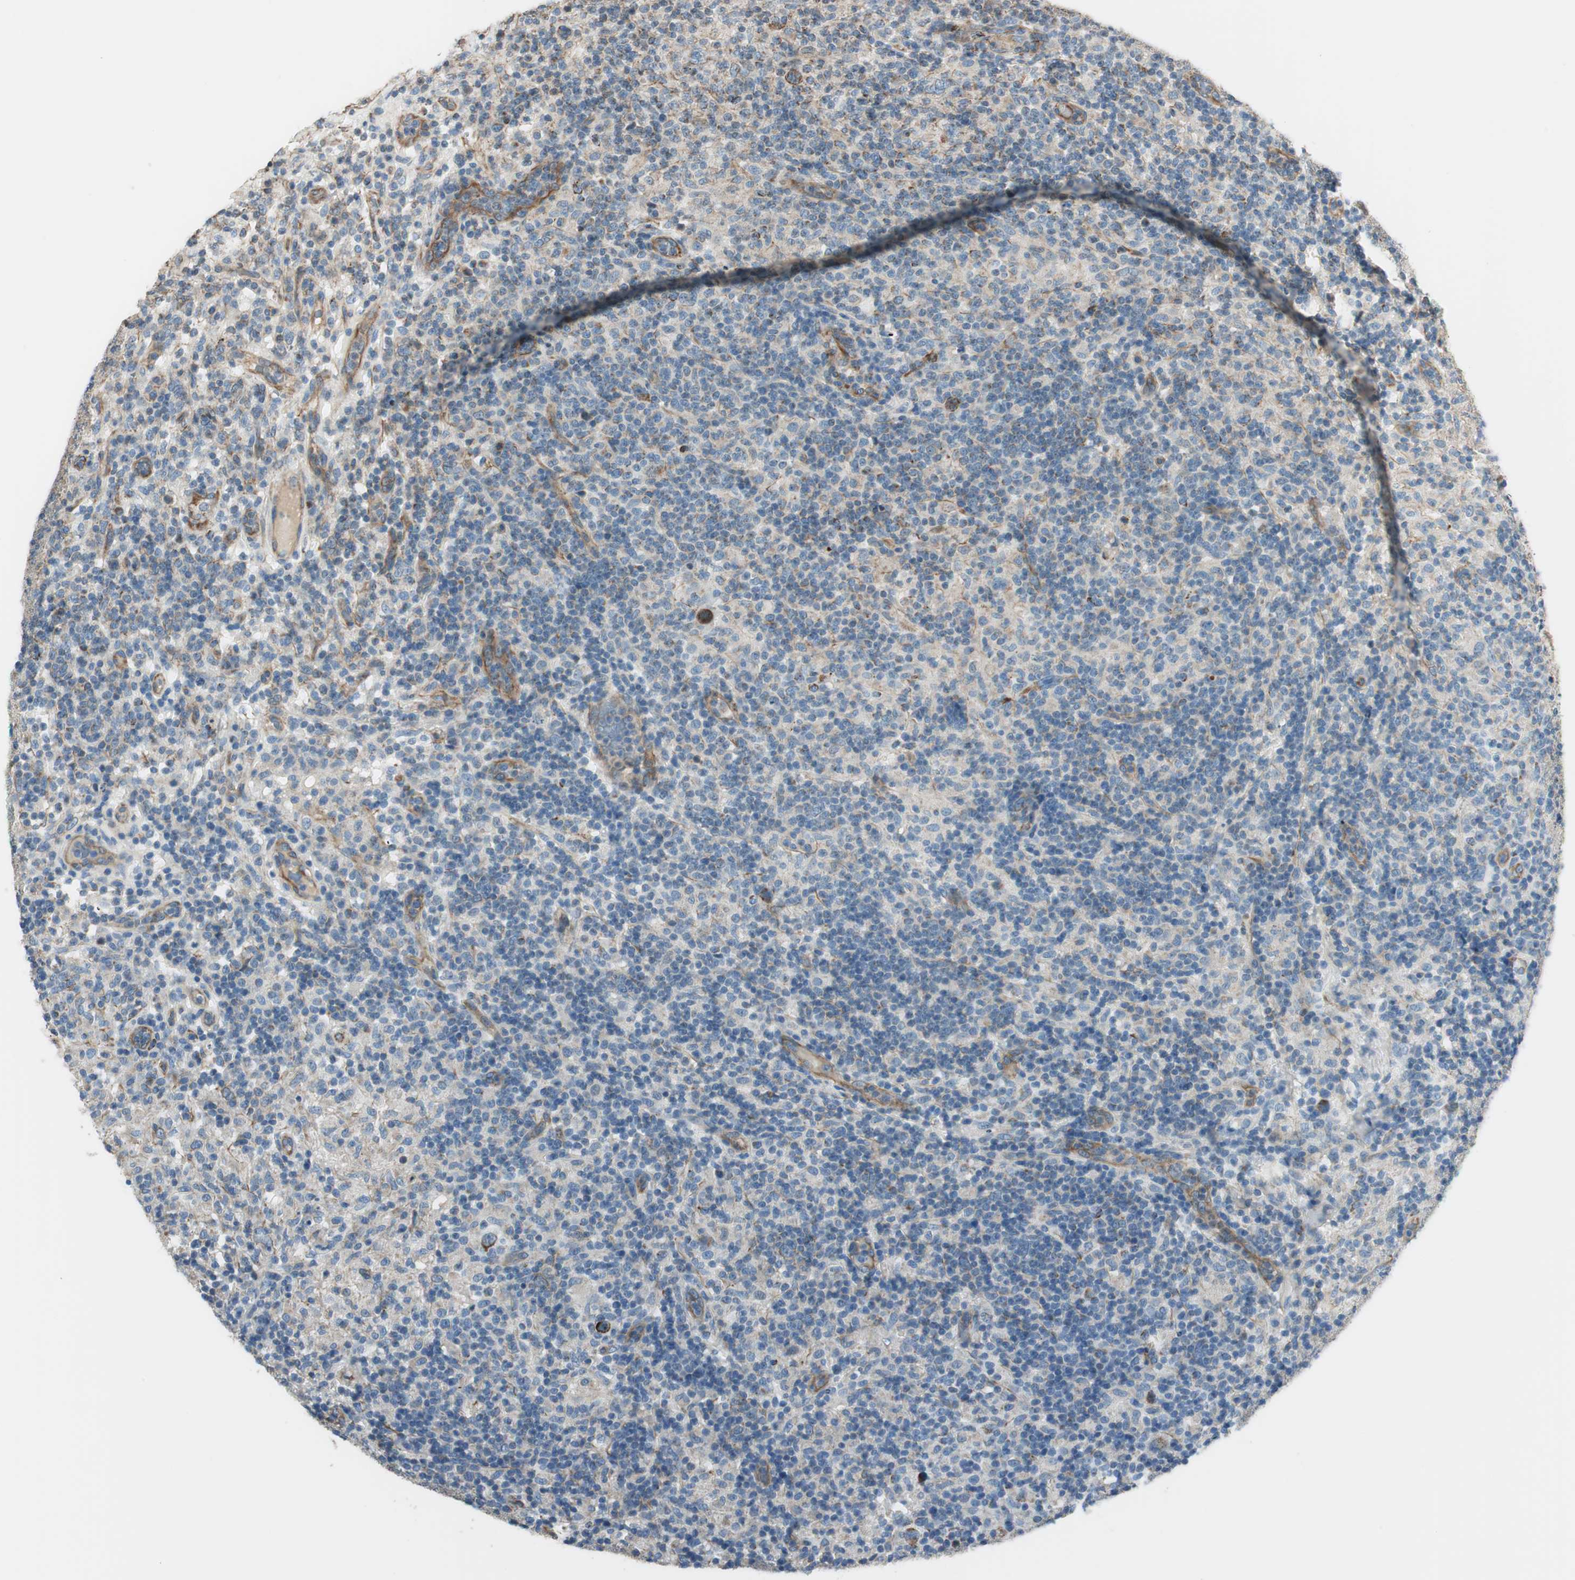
{"staining": {"intensity": "negative", "quantity": "none", "location": "none"}, "tissue": "lymphoma", "cell_type": "Tumor cells", "image_type": "cancer", "snomed": [{"axis": "morphology", "description": "Hodgkin's disease, NOS"}, {"axis": "topography", "description": "Lymph node"}], "caption": "IHC of Hodgkin's disease reveals no positivity in tumor cells.", "gene": "SRCIN1", "patient": {"sex": "male", "age": 70}}